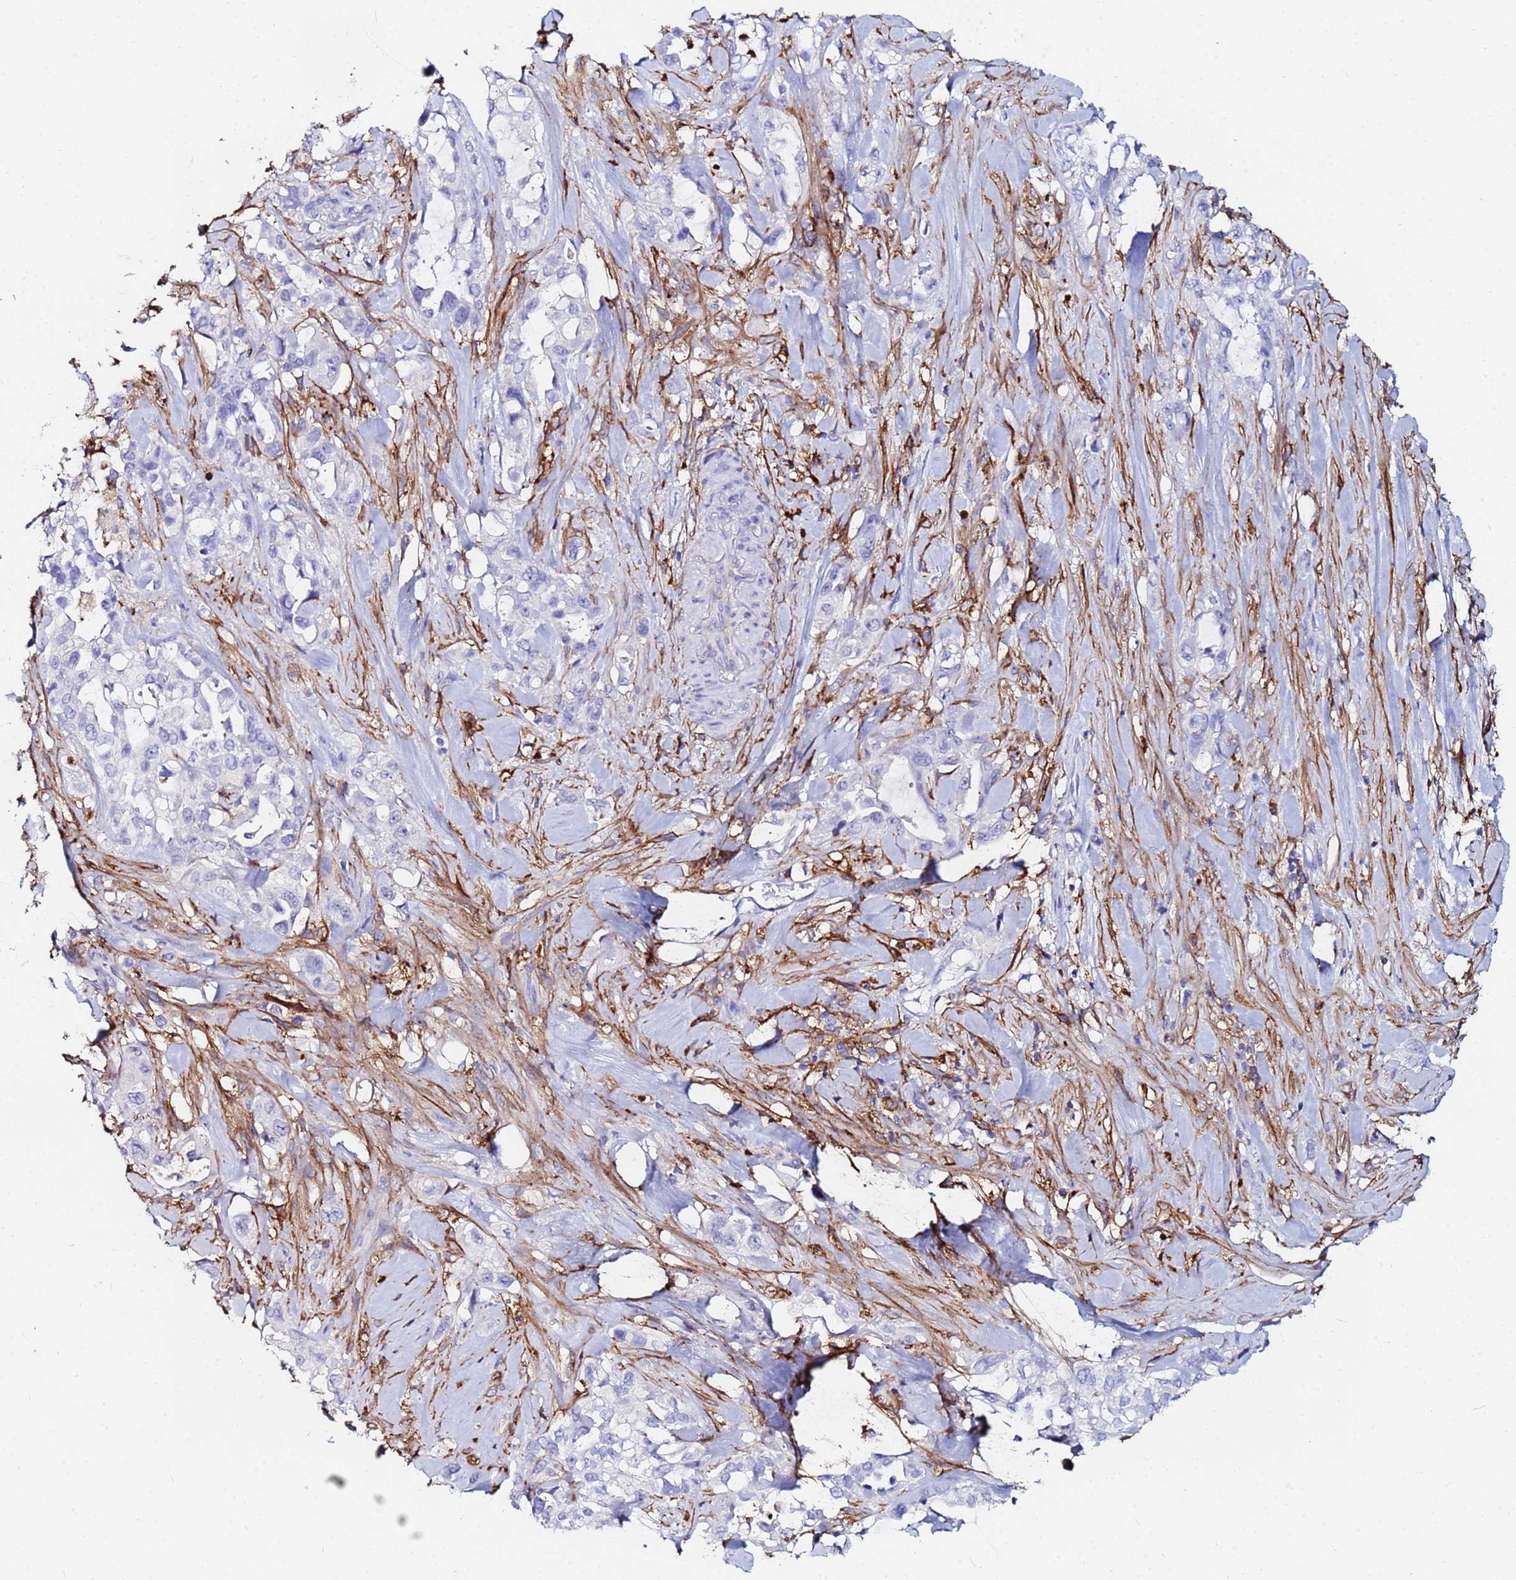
{"staining": {"intensity": "negative", "quantity": "none", "location": "none"}, "tissue": "pancreatic cancer", "cell_type": "Tumor cells", "image_type": "cancer", "snomed": [{"axis": "morphology", "description": "Adenocarcinoma, NOS"}, {"axis": "topography", "description": "Pancreas"}], "caption": "Immunohistochemistry (IHC) of pancreatic cancer (adenocarcinoma) demonstrates no staining in tumor cells.", "gene": "BASP1", "patient": {"sex": "female", "age": 61}}